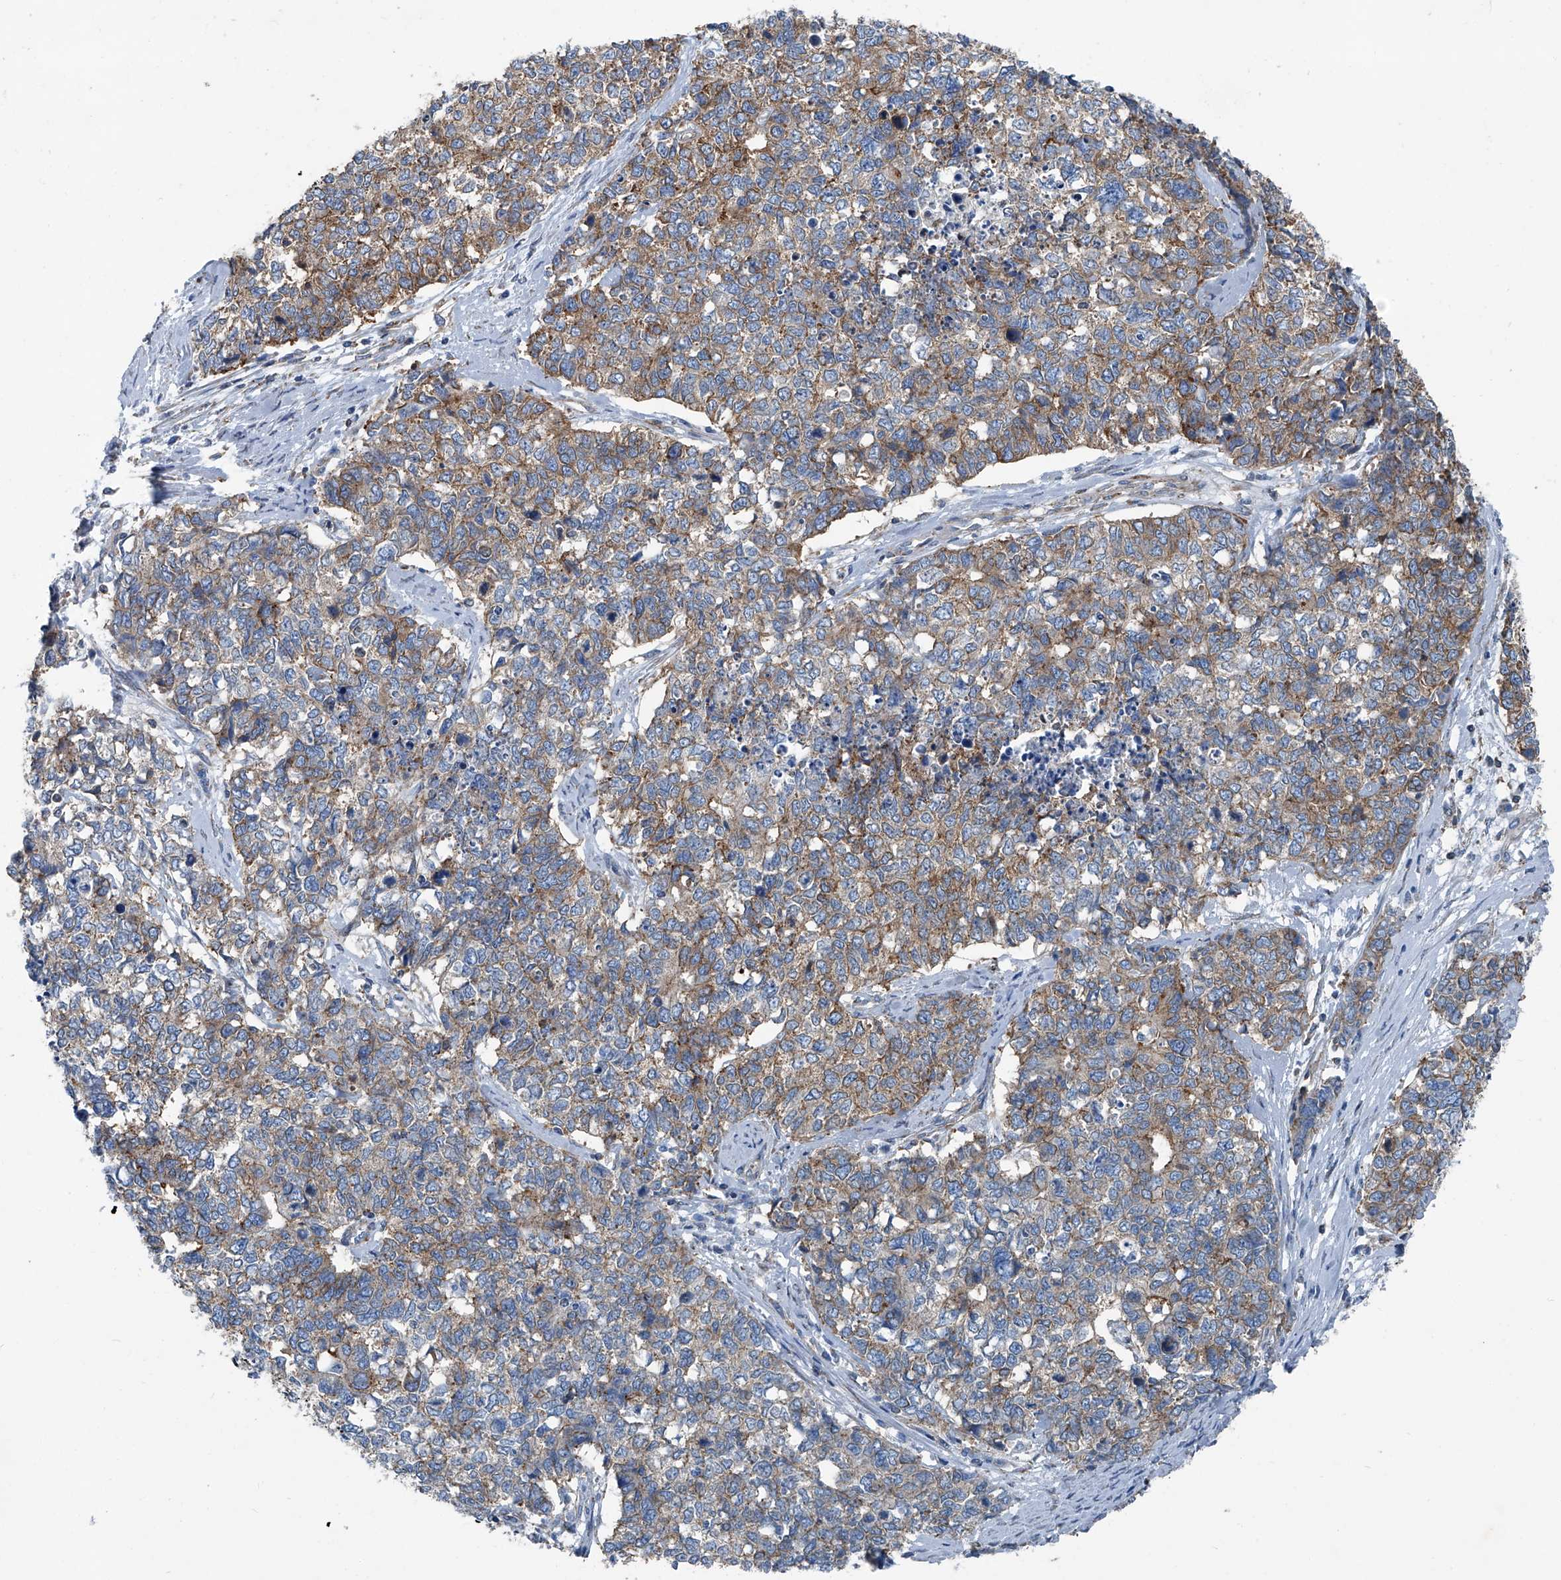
{"staining": {"intensity": "moderate", "quantity": "25%-75%", "location": "cytoplasmic/membranous"}, "tissue": "cervical cancer", "cell_type": "Tumor cells", "image_type": "cancer", "snomed": [{"axis": "morphology", "description": "Squamous cell carcinoma, NOS"}, {"axis": "topography", "description": "Cervix"}], "caption": "This photomicrograph shows IHC staining of human cervical cancer (squamous cell carcinoma), with medium moderate cytoplasmic/membranous expression in approximately 25%-75% of tumor cells.", "gene": "SEPTIN7", "patient": {"sex": "female", "age": 63}}